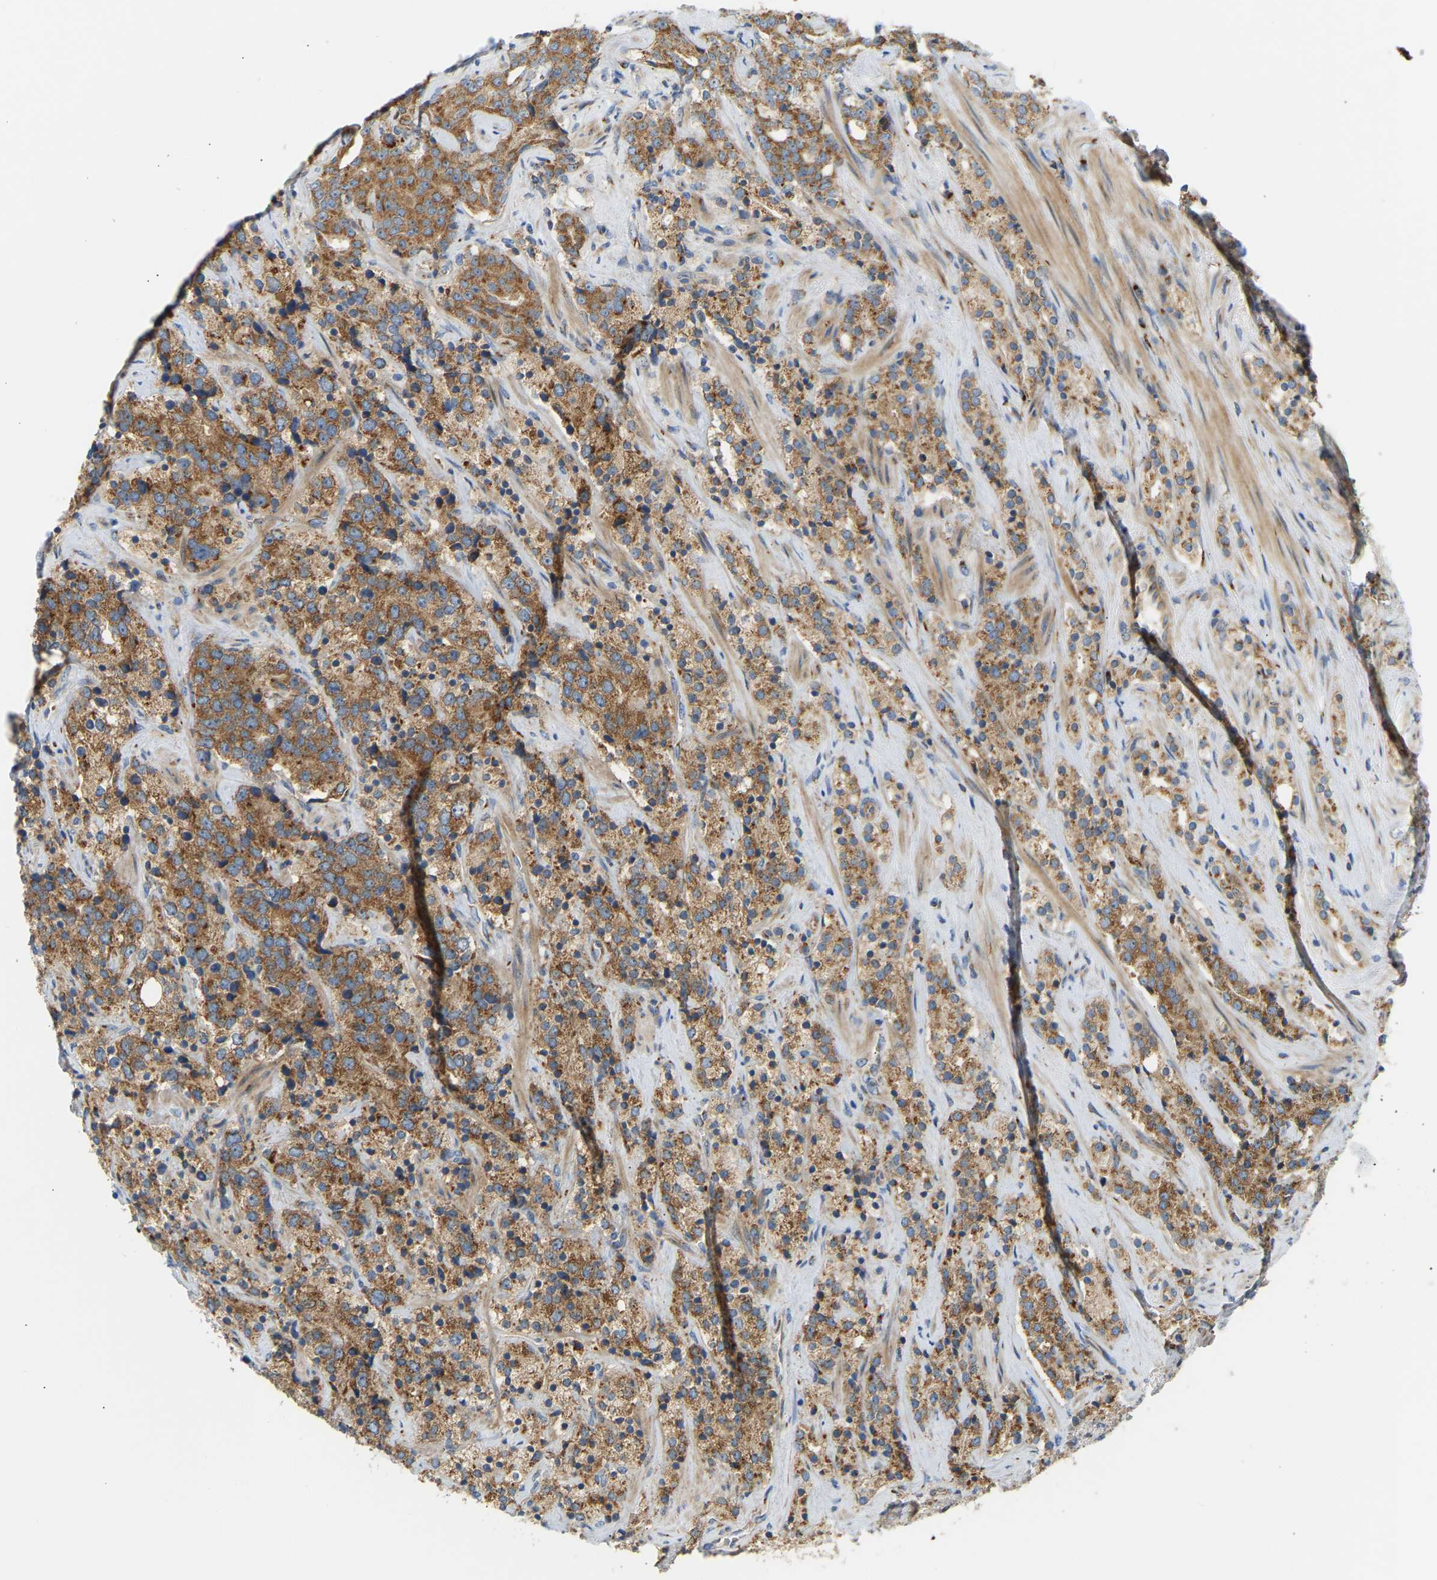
{"staining": {"intensity": "moderate", "quantity": ">75%", "location": "cytoplasmic/membranous"}, "tissue": "prostate cancer", "cell_type": "Tumor cells", "image_type": "cancer", "snomed": [{"axis": "morphology", "description": "Adenocarcinoma, High grade"}, {"axis": "topography", "description": "Prostate"}], "caption": "Brown immunohistochemical staining in human adenocarcinoma (high-grade) (prostate) shows moderate cytoplasmic/membranous expression in approximately >75% of tumor cells.", "gene": "YIPF2", "patient": {"sex": "male", "age": 71}}